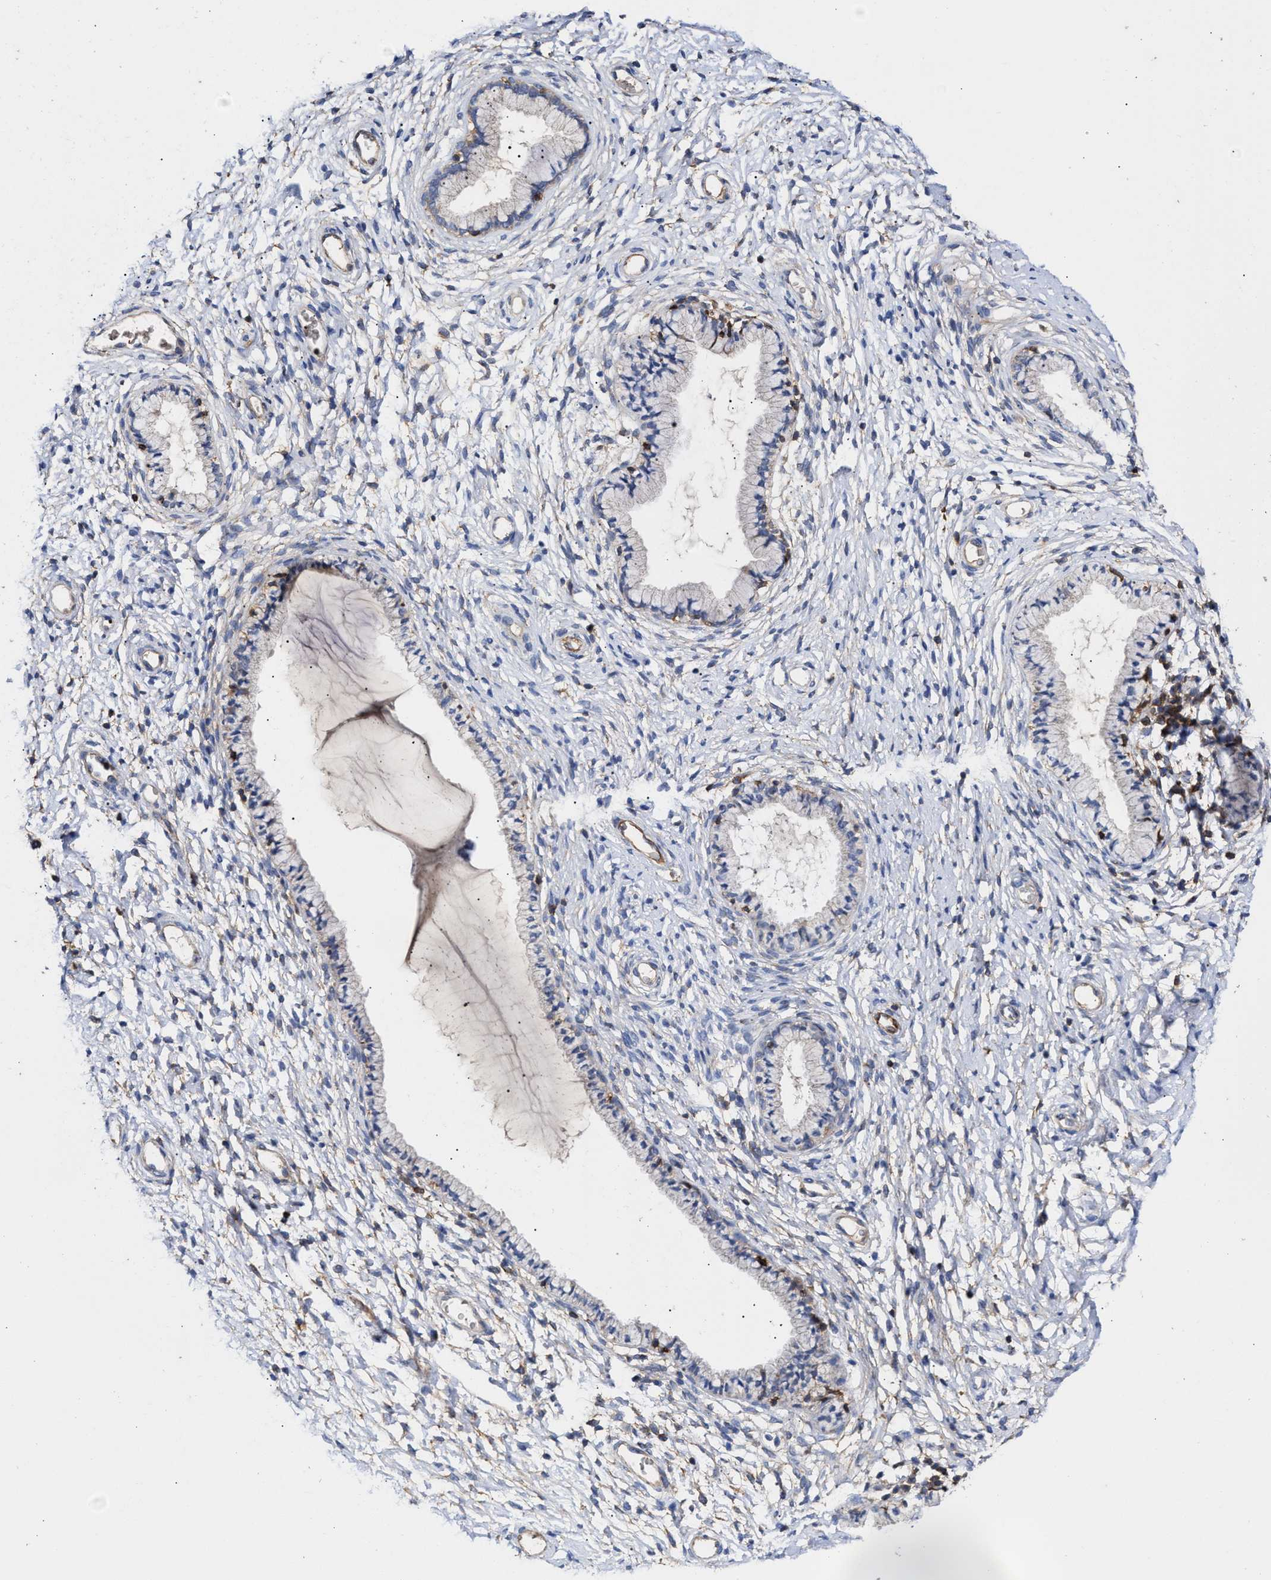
{"staining": {"intensity": "negative", "quantity": "none", "location": "none"}, "tissue": "cervix", "cell_type": "Glandular cells", "image_type": "normal", "snomed": [{"axis": "morphology", "description": "Normal tissue, NOS"}, {"axis": "topography", "description": "Cervix"}], "caption": "Protein analysis of benign cervix shows no significant expression in glandular cells. The staining is performed using DAB brown chromogen with nuclei counter-stained in using hematoxylin.", "gene": "HS3ST5", "patient": {"sex": "female", "age": 72}}